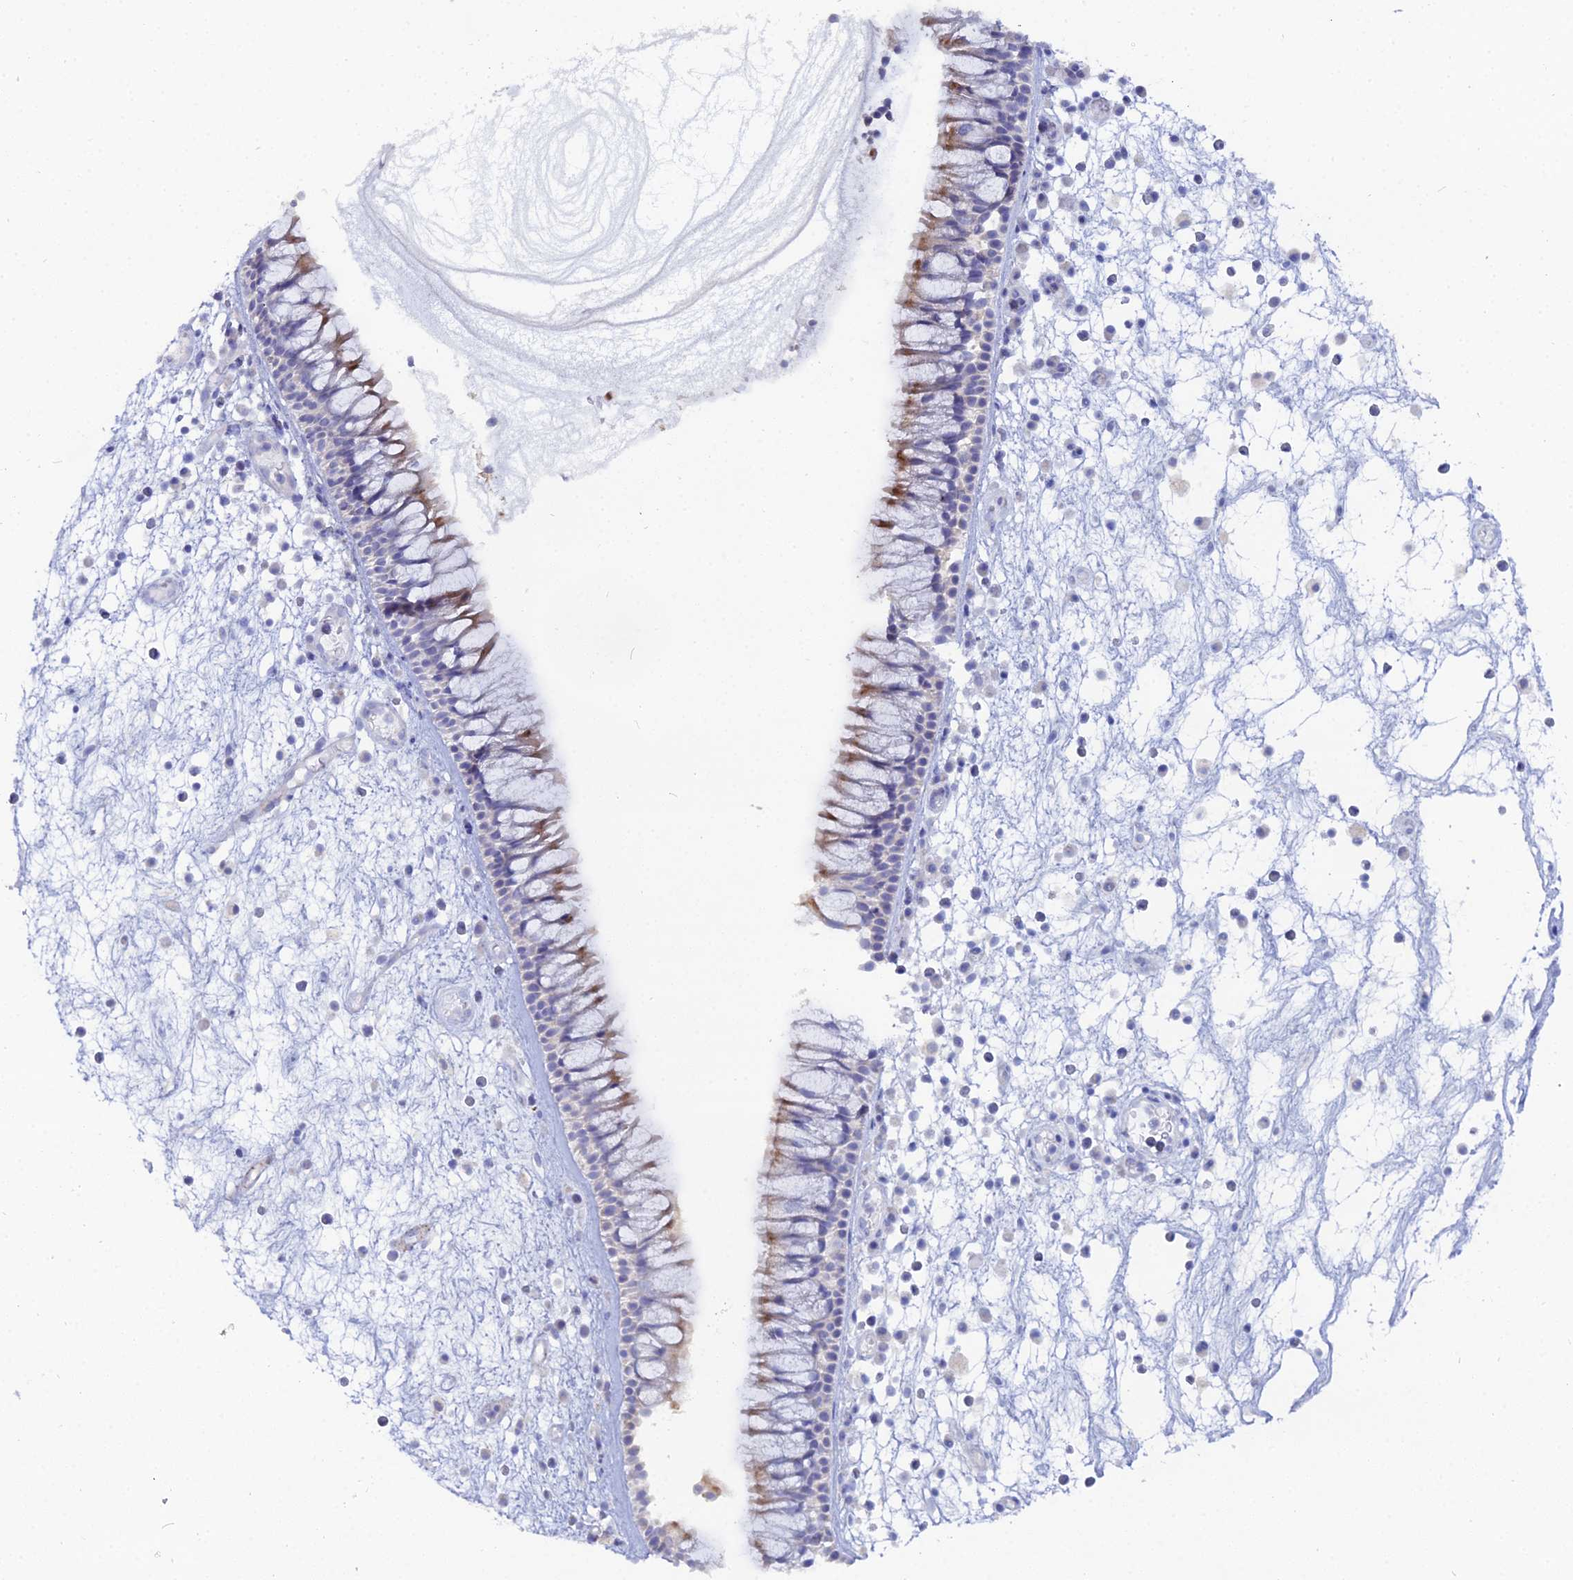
{"staining": {"intensity": "moderate", "quantity": "<25%", "location": "cytoplasmic/membranous"}, "tissue": "nasopharynx", "cell_type": "Respiratory epithelial cells", "image_type": "normal", "snomed": [{"axis": "morphology", "description": "Normal tissue, NOS"}, {"axis": "morphology", "description": "Inflammation, NOS"}, {"axis": "morphology", "description": "Malignant melanoma, Metastatic site"}, {"axis": "topography", "description": "Nasopharynx"}], "caption": "Moderate cytoplasmic/membranous protein staining is identified in approximately <25% of respiratory epithelial cells in nasopharynx.", "gene": "DHX34", "patient": {"sex": "male", "age": 70}}